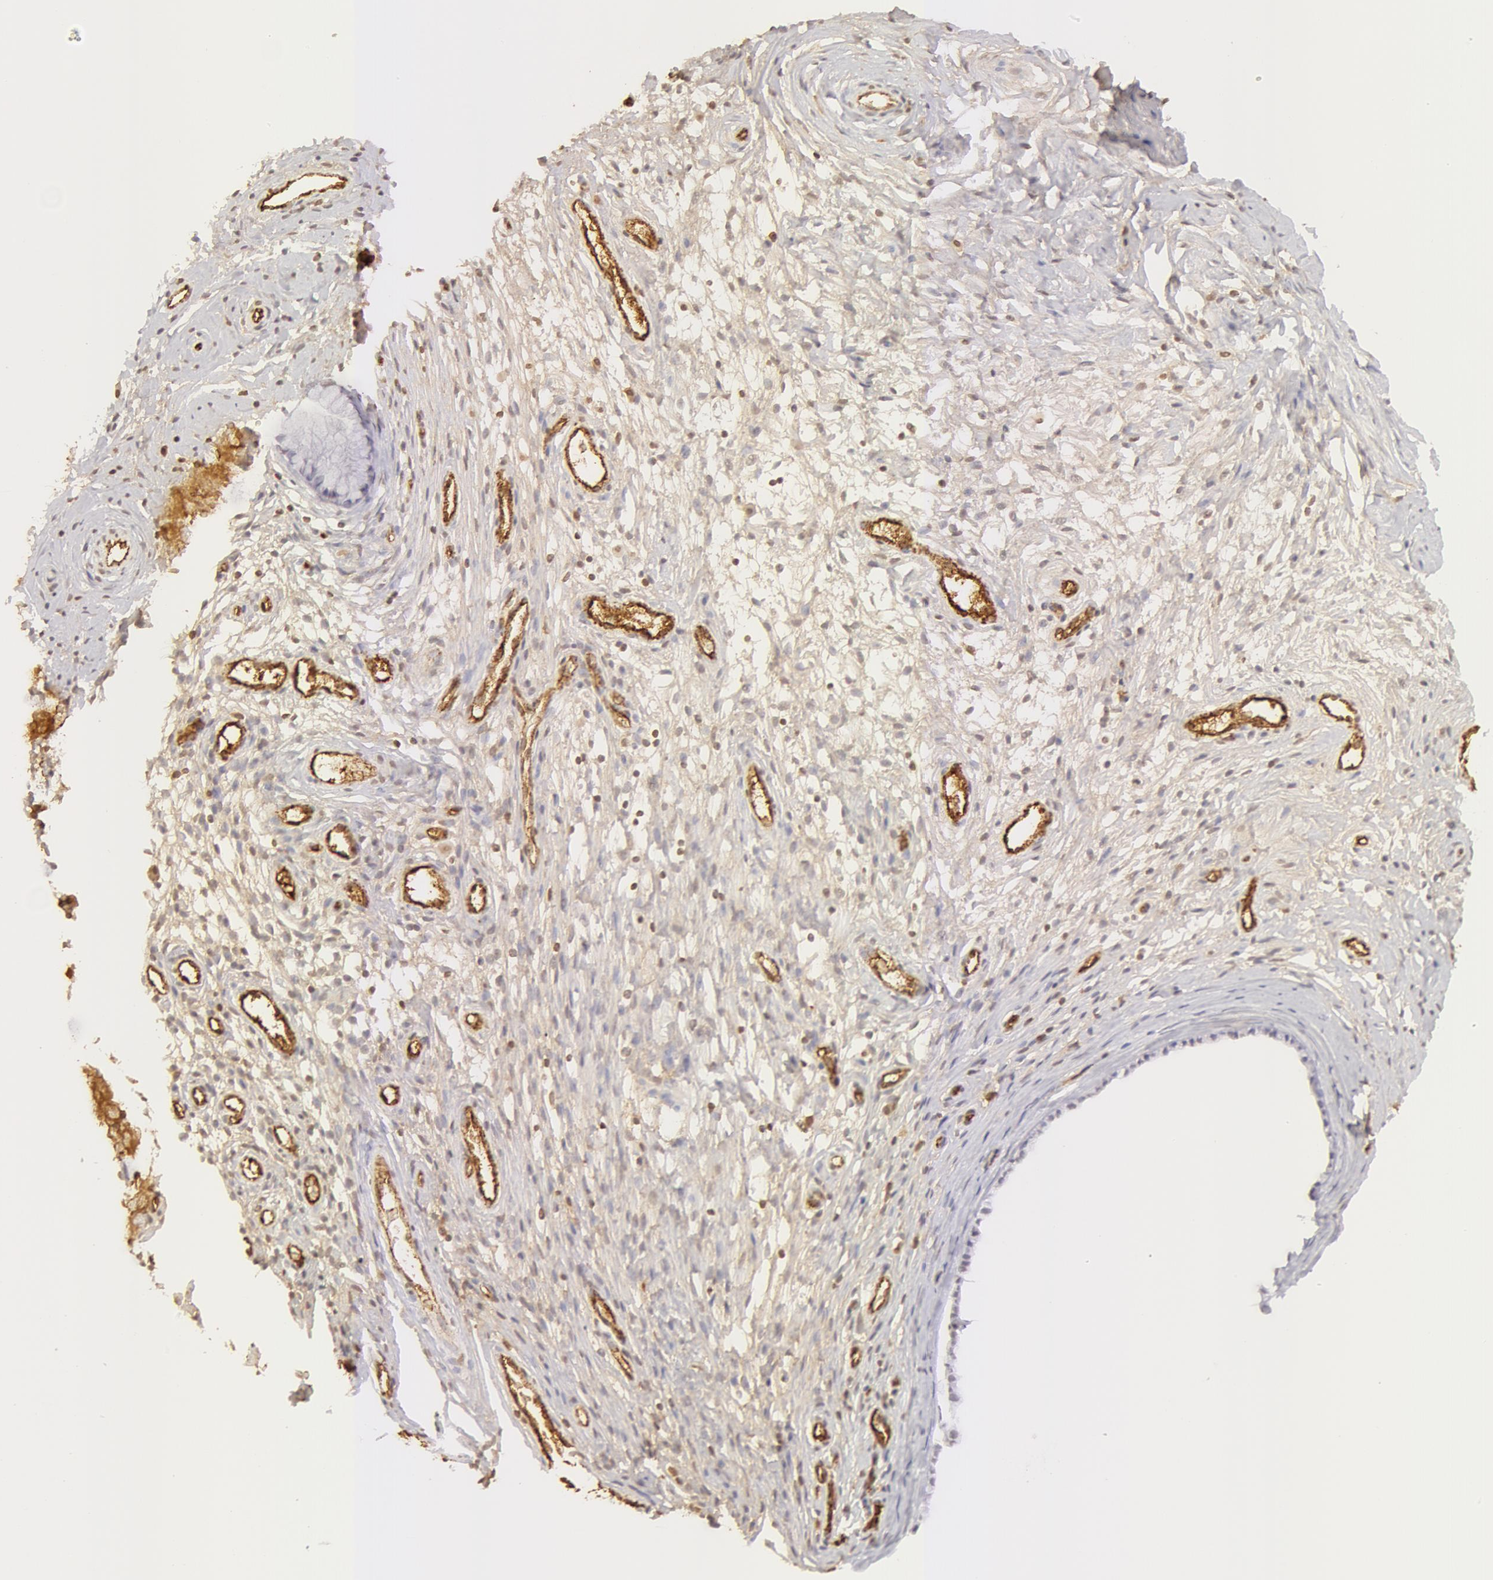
{"staining": {"intensity": "negative", "quantity": "none", "location": "none"}, "tissue": "cervix", "cell_type": "Glandular cells", "image_type": "normal", "snomed": [{"axis": "morphology", "description": "Normal tissue, NOS"}, {"axis": "topography", "description": "Cervix"}], "caption": "Immunohistochemistry micrograph of benign cervix: human cervix stained with DAB (3,3'-diaminobenzidine) shows no significant protein expression in glandular cells.", "gene": "VWF", "patient": {"sex": "female", "age": 70}}